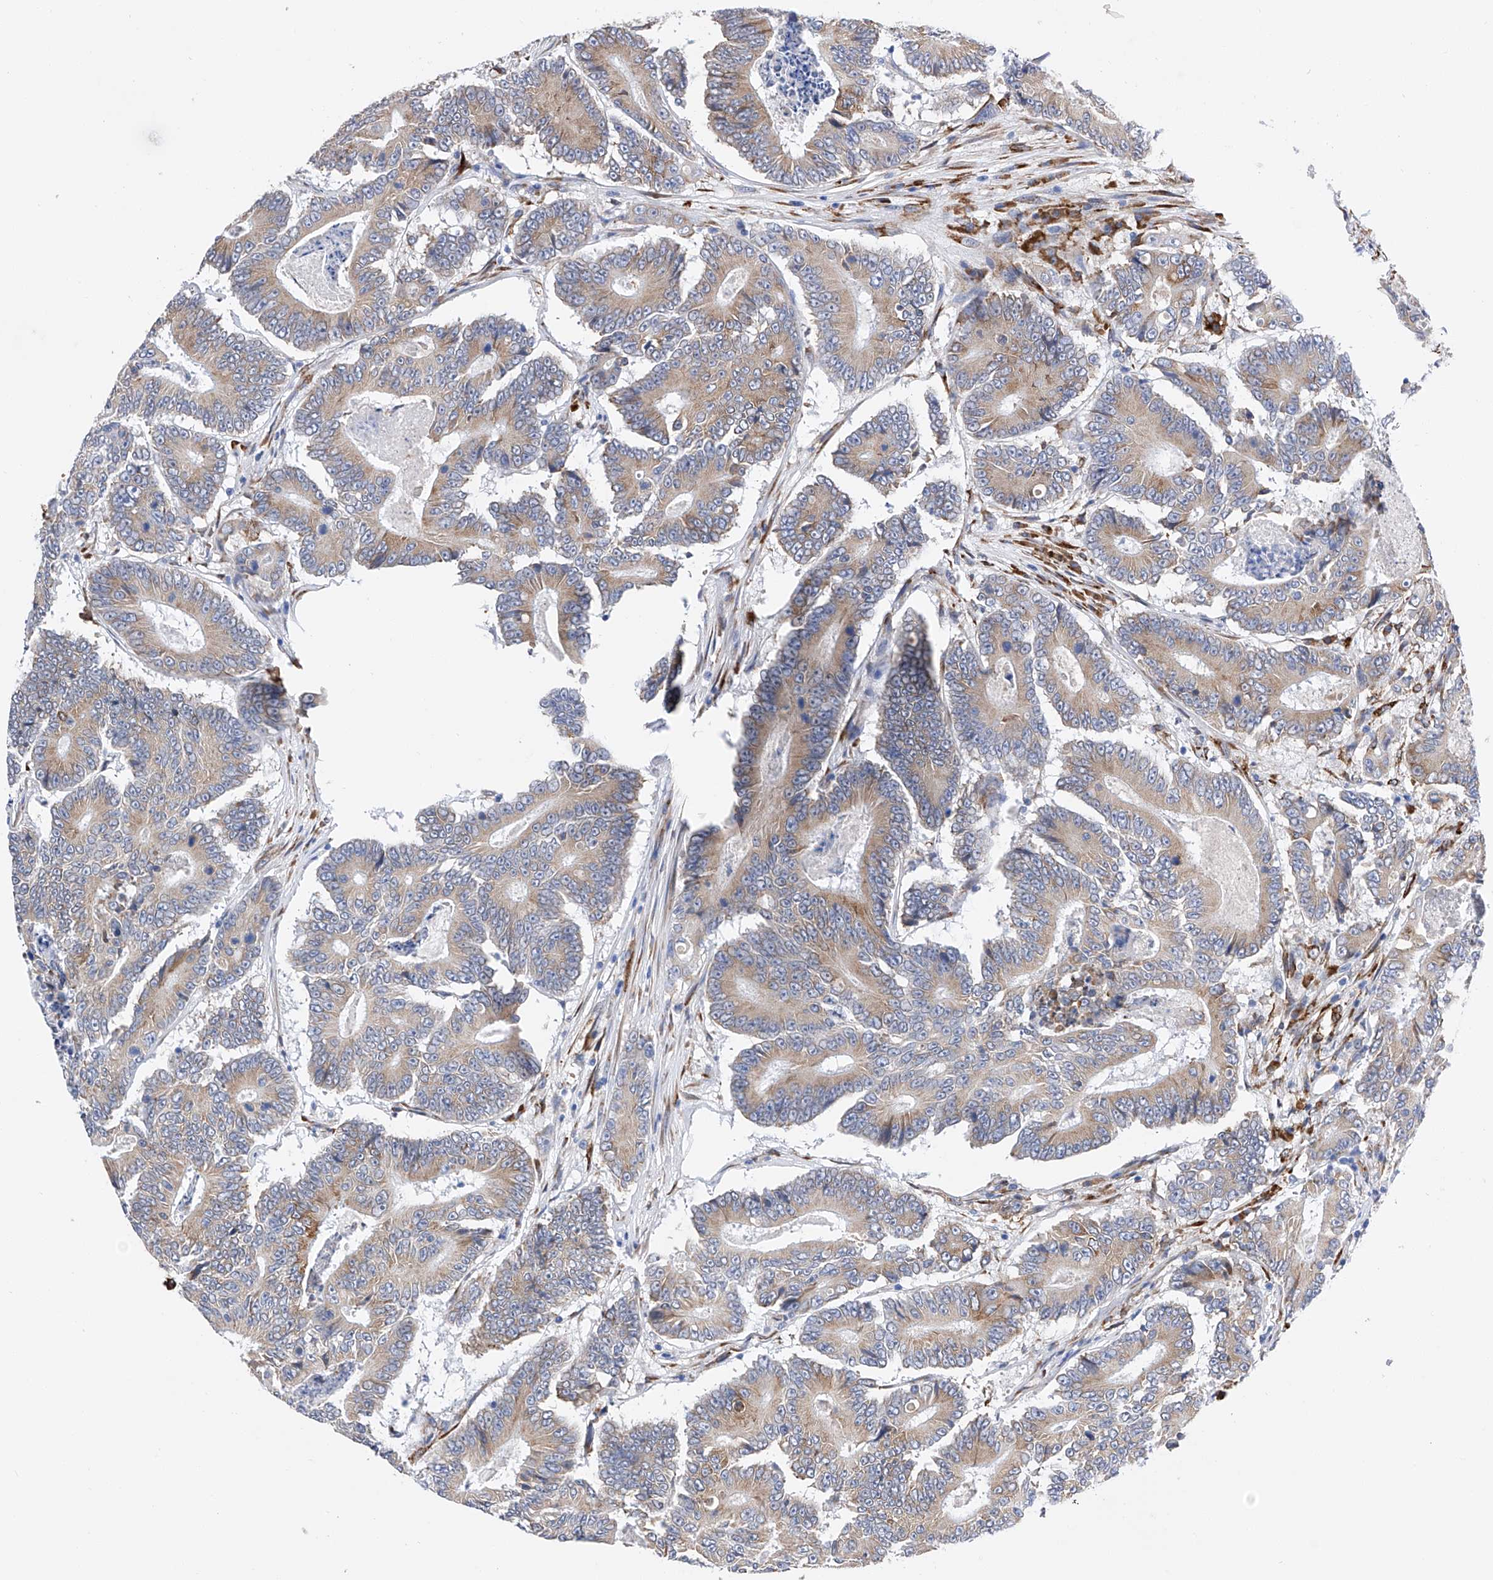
{"staining": {"intensity": "weak", "quantity": "25%-75%", "location": "cytoplasmic/membranous"}, "tissue": "colorectal cancer", "cell_type": "Tumor cells", "image_type": "cancer", "snomed": [{"axis": "morphology", "description": "Adenocarcinoma, NOS"}, {"axis": "topography", "description": "Colon"}], "caption": "Colorectal cancer stained for a protein (brown) displays weak cytoplasmic/membranous positive expression in approximately 25%-75% of tumor cells.", "gene": "PDIA5", "patient": {"sex": "male", "age": 83}}